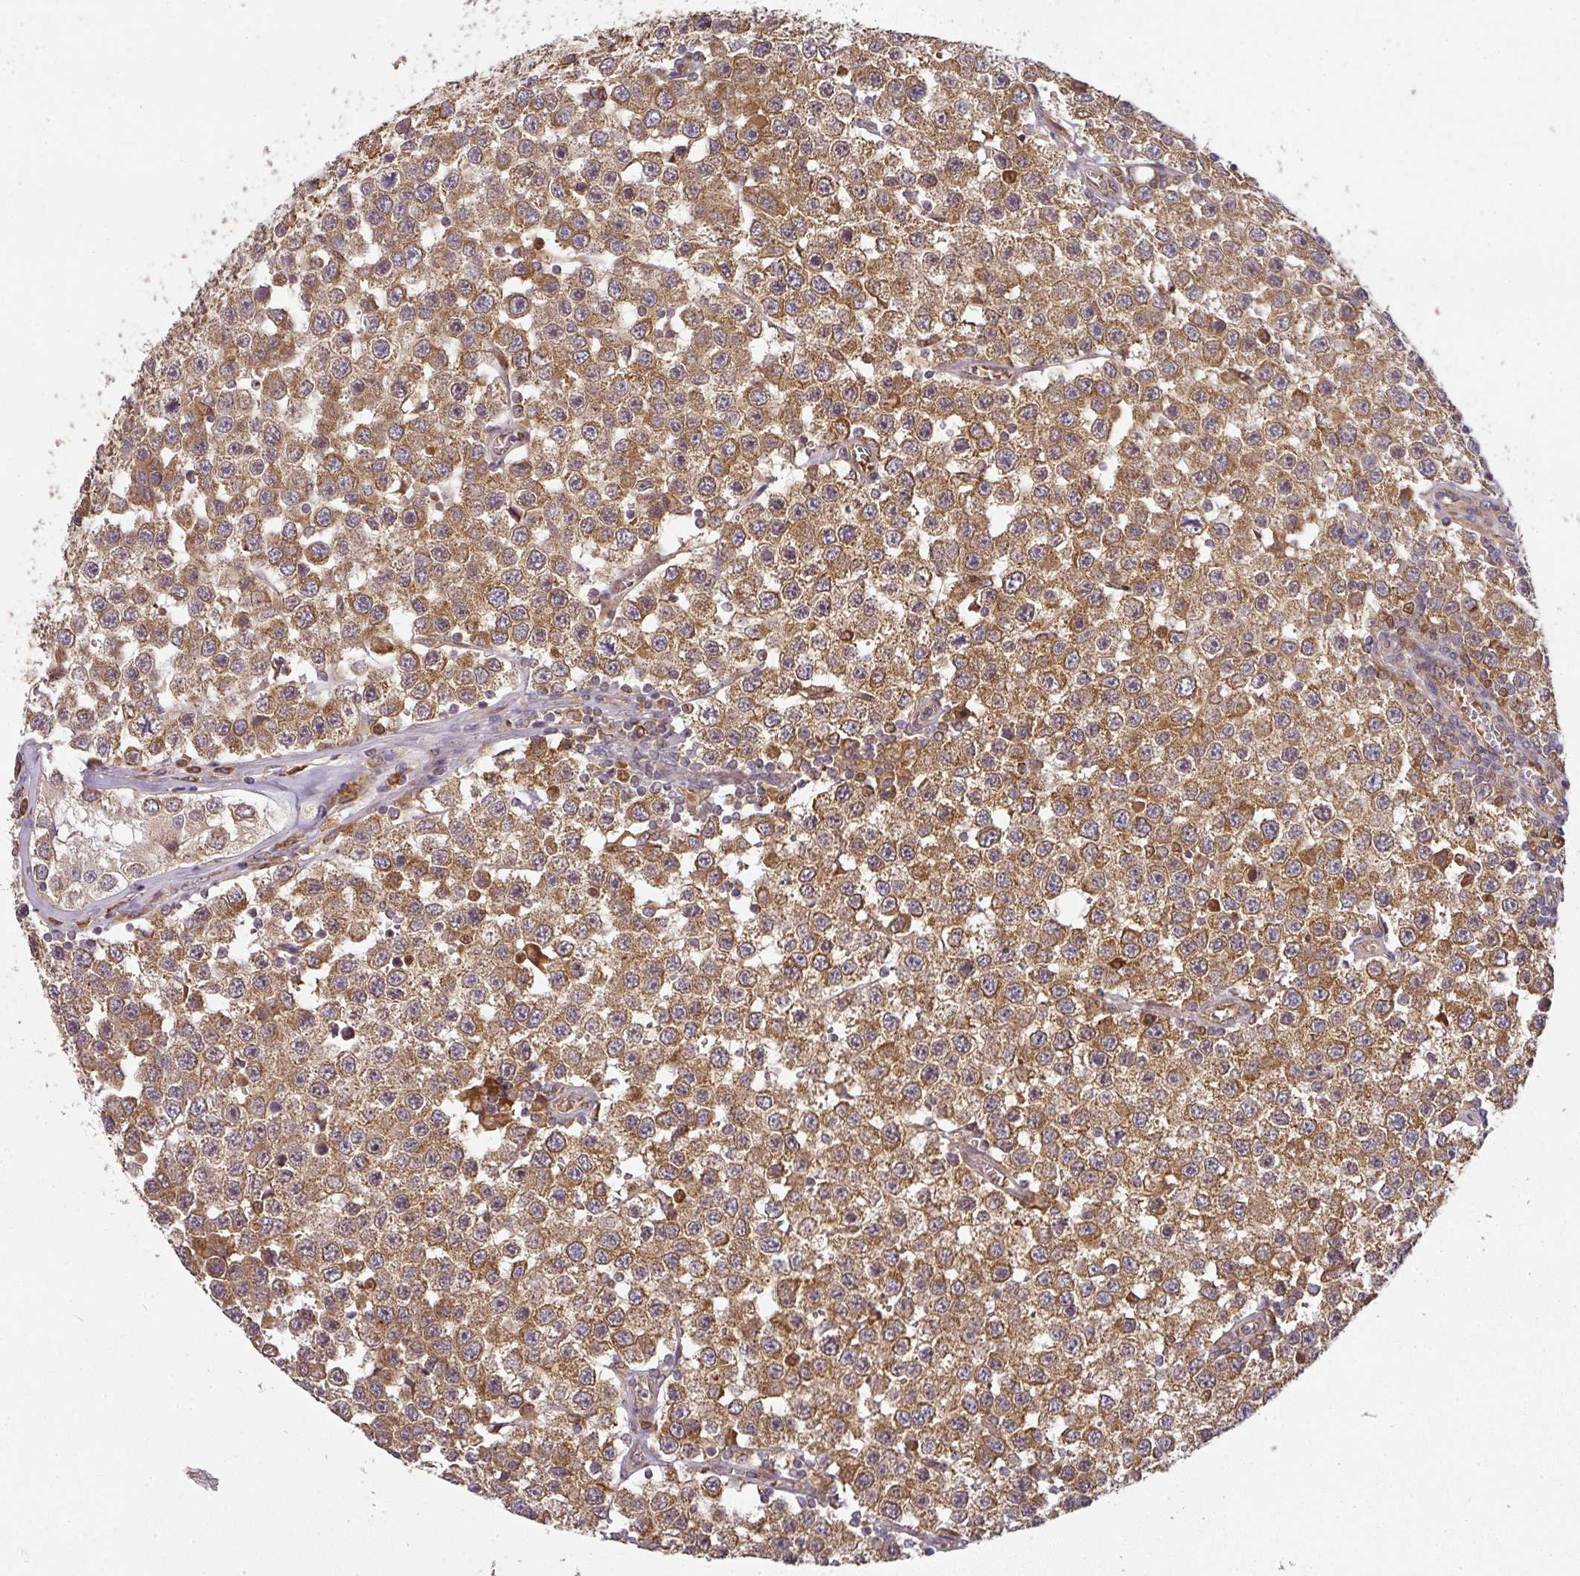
{"staining": {"intensity": "moderate", "quantity": ">75%", "location": "cytoplasmic/membranous"}, "tissue": "testis cancer", "cell_type": "Tumor cells", "image_type": "cancer", "snomed": [{"axis": "morphology", "description": "Seminoma, NOS"}, {"axis": "topography", "description": "Testis"}], "caption": "The histopathology image displays staining of seminoma (testis), revealing moderate cytoplasmic/membranous protein expression (brown color) within tumor cells.", "gene": "MALSU1", "patient": {"sex": "male", "age": 34}}